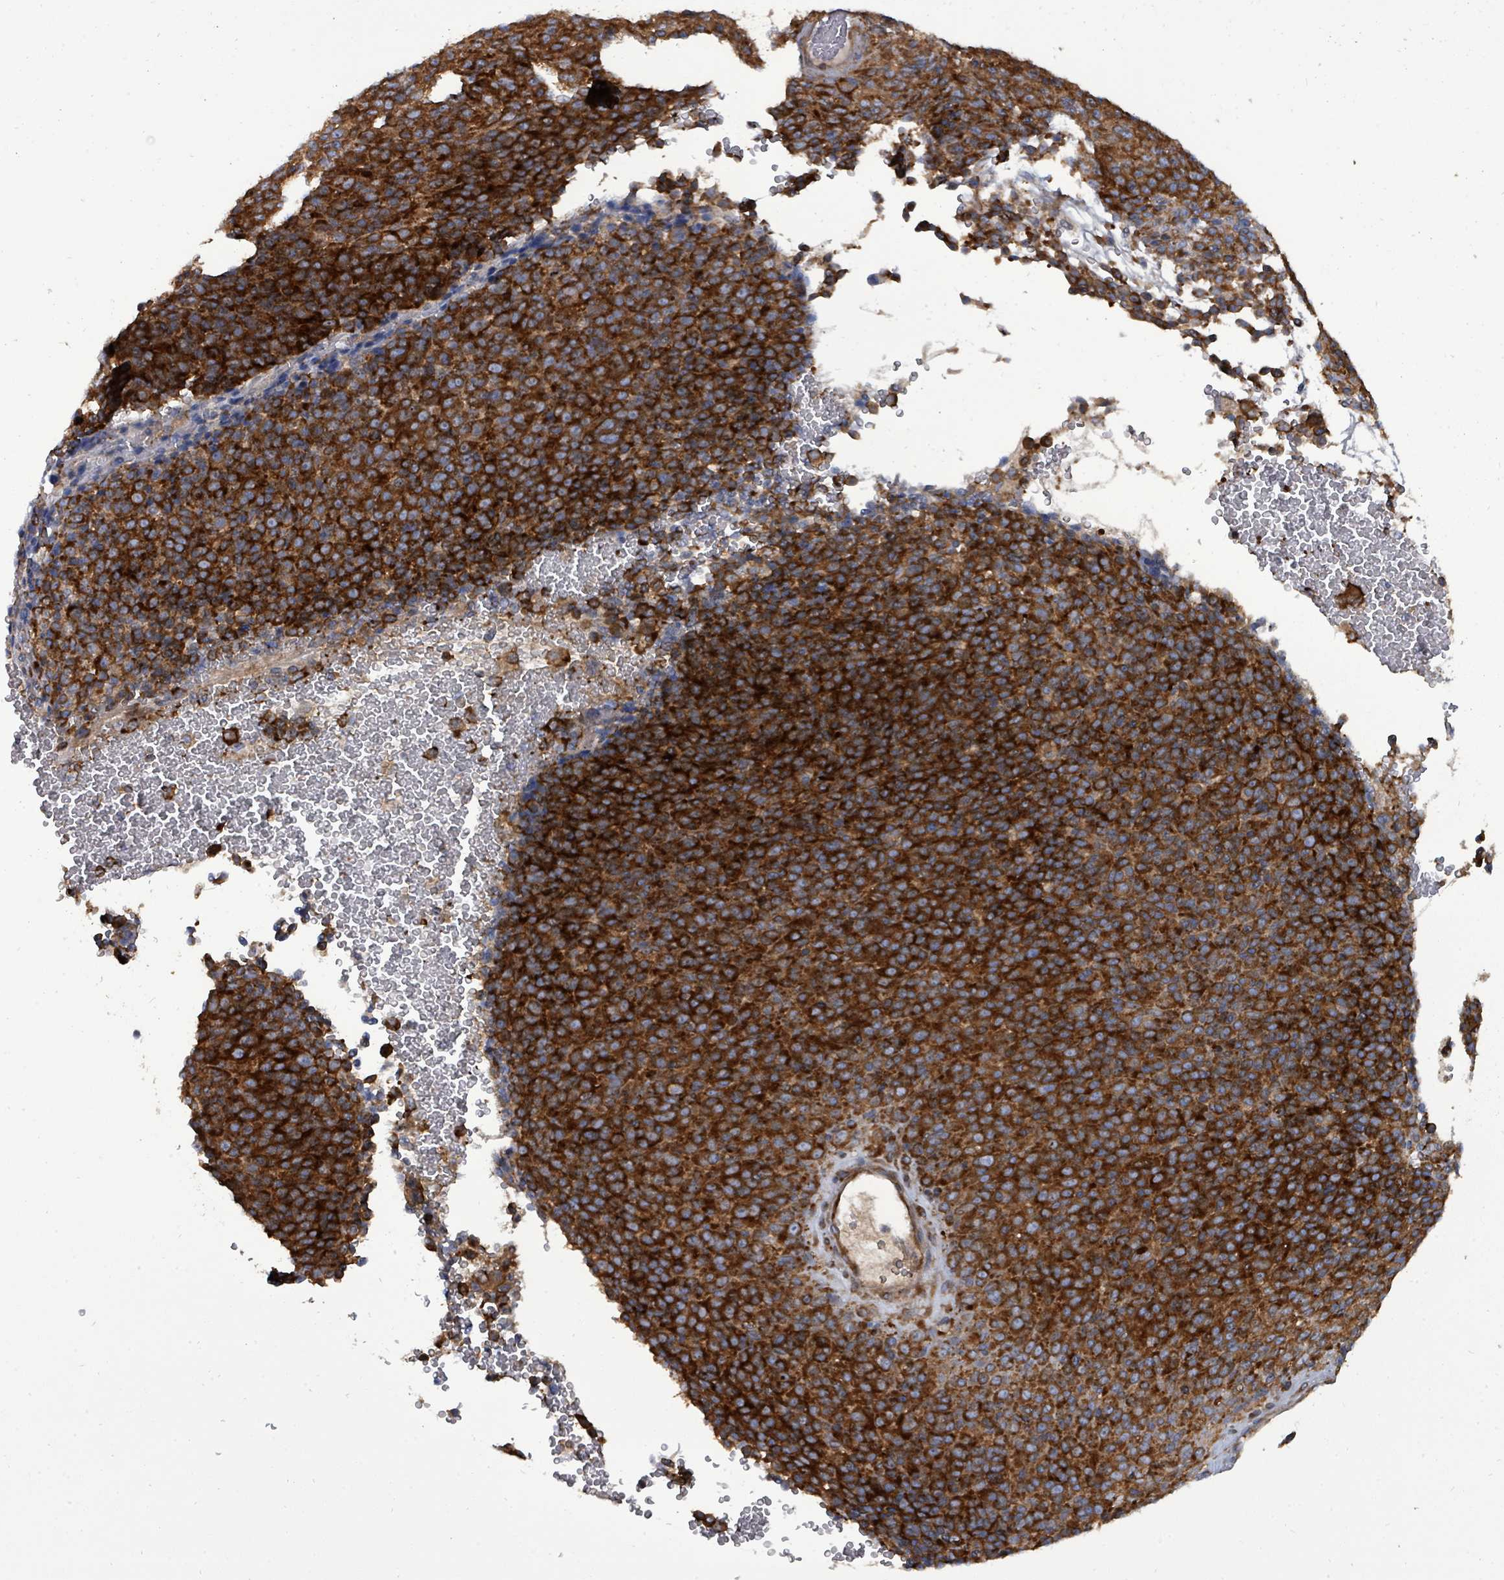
{"staining": {"intensity": "strong", "quantity": ">75%", "location": "cytoplasmic/membranous"}, "tissue": "melanoma", "cell_type": "Tumor cells", "image_type": "cancer", "snomed": [{"axis": "morphology", "description": "Malignant melanoma, Metastatic site"}, {"axis": "topography", "description": "Brain"}], "caption": "Protein expression analysis of melanoma shows strong cytoplasmic/membranous positivity in approximately >75% of tumor cells. The staining was performed using DAB (3,3'-diaminobenzidine) to visualize the protein expression in brown, while the nuclei were stained in blue with hematoxylin (Magnification: 20x).", "gene": "EIF3C", "patient": {"sex": "female", "age": 56}}